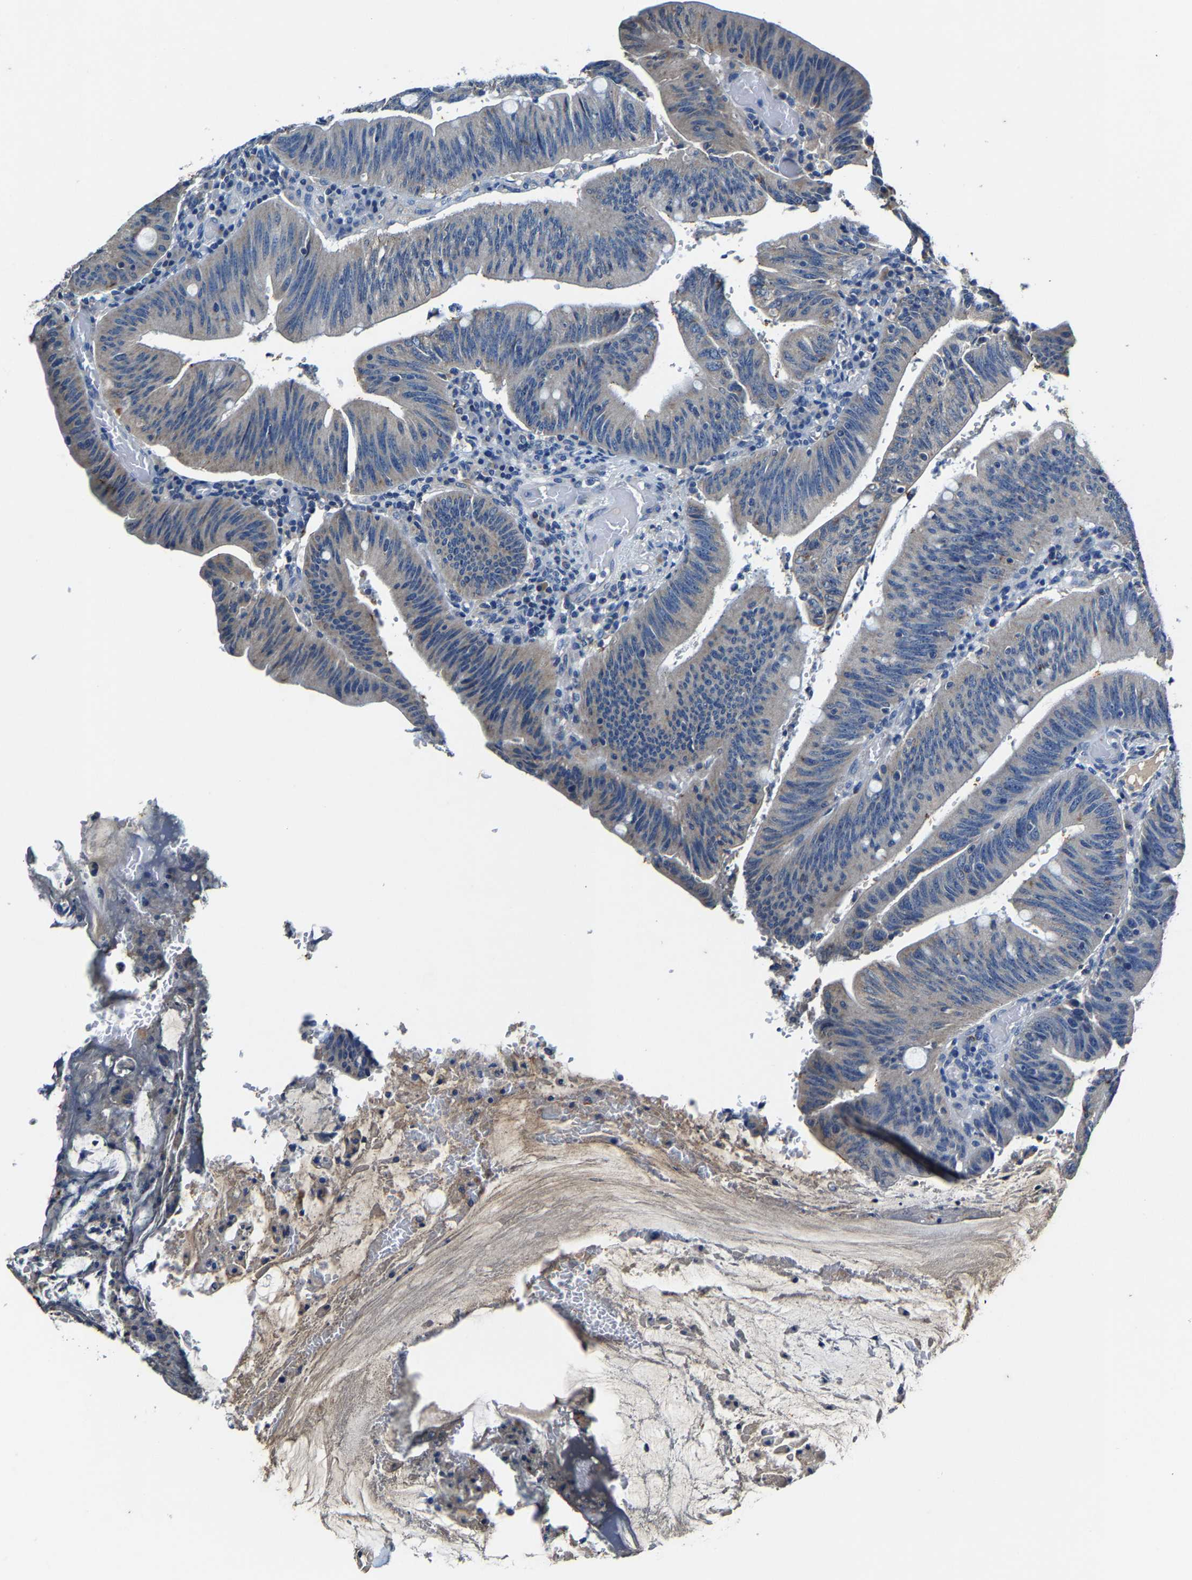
{"staining": {"intensity": "negative", "quantity": "none", "location": "none"}, "tissue": "colorectal cancer", "cell_type": "Tumor cells", "image_type": "cancer", "snomed": [{"axis": "morphology", "description": "Normal tissue, NOS"}, {"axis": "morphology", "description": "Adenocarcinoma, NOS"}, {"axis": "topography", "description": "Rectum"}], "caption": "Immunohistochemistry (IHC) of adenocarcinoma (colorectal) reveals no expression in tumor cells. The staining is performed using DAB brown chromogen with nuclei counter-stained in using hematoxylin.", "gene": "SLC25A25", "patient": {"sex": "female", "age": 66}}